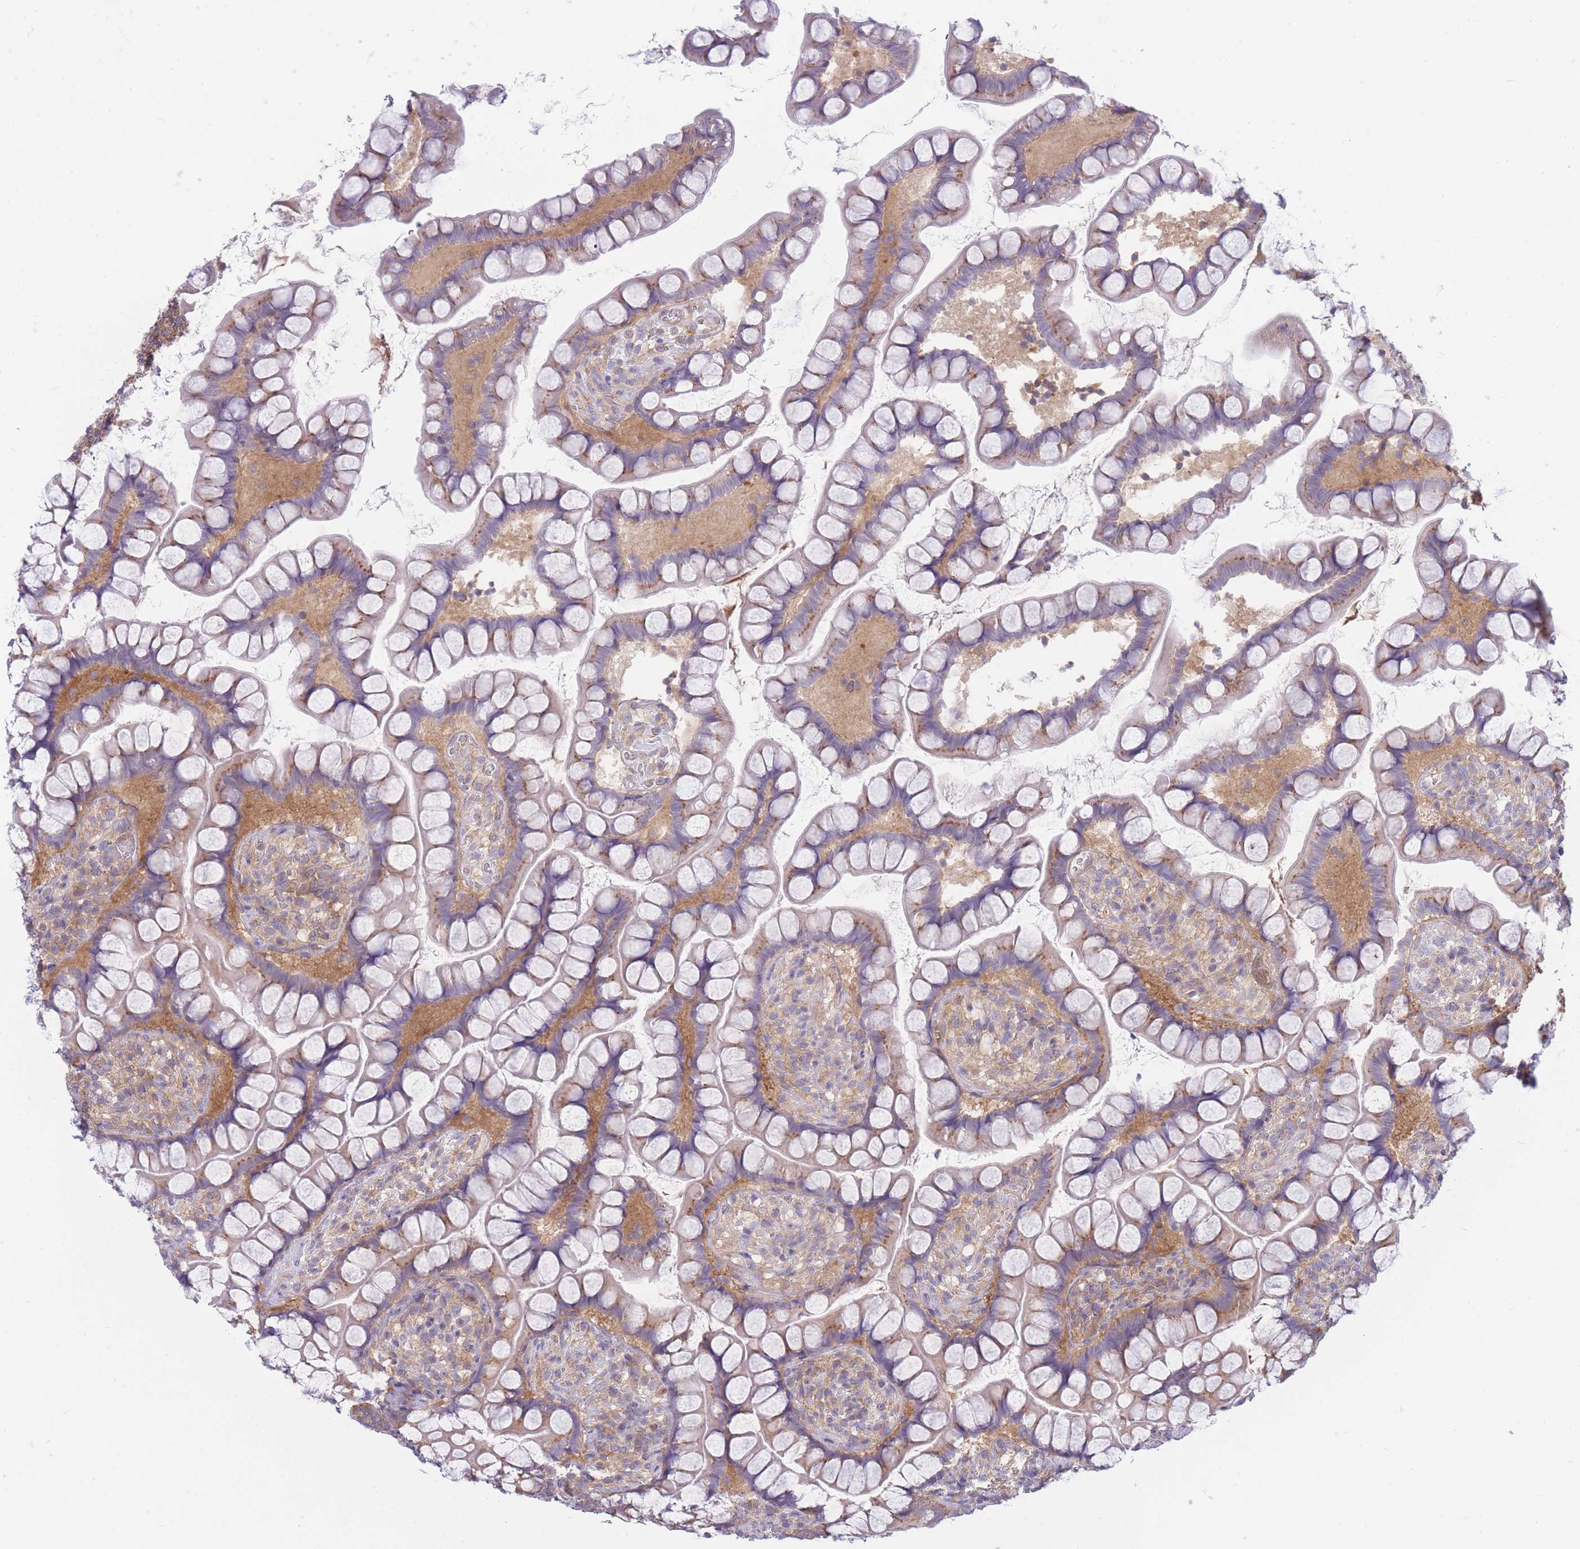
{"staining": {"intensity": "moderate", "quantity": "25%-75%", "location": "cytoplasmic/membranous"}, "tissue": "small intestine", "cell_type": "Glandular cells", "image_type": "normal", "snomed": [{"axis": "morphology", "description": "Normal tissue, NOS"}, {"axis": "topography", "description": "Small intestine"}], "caption": "Protein expression analysis of benign small intestine exhibits moderate cytoplasmic/membranous expression in about 25%-75% of glandular cells. The staining was performed using DAB (3,3'-diaminobenzidine), with brown indicating positive protein expression. Nuclei are stained blue with hematoxylin.", "gene": "PFDN6", "patient": {"sex": "male", "age": 70}}